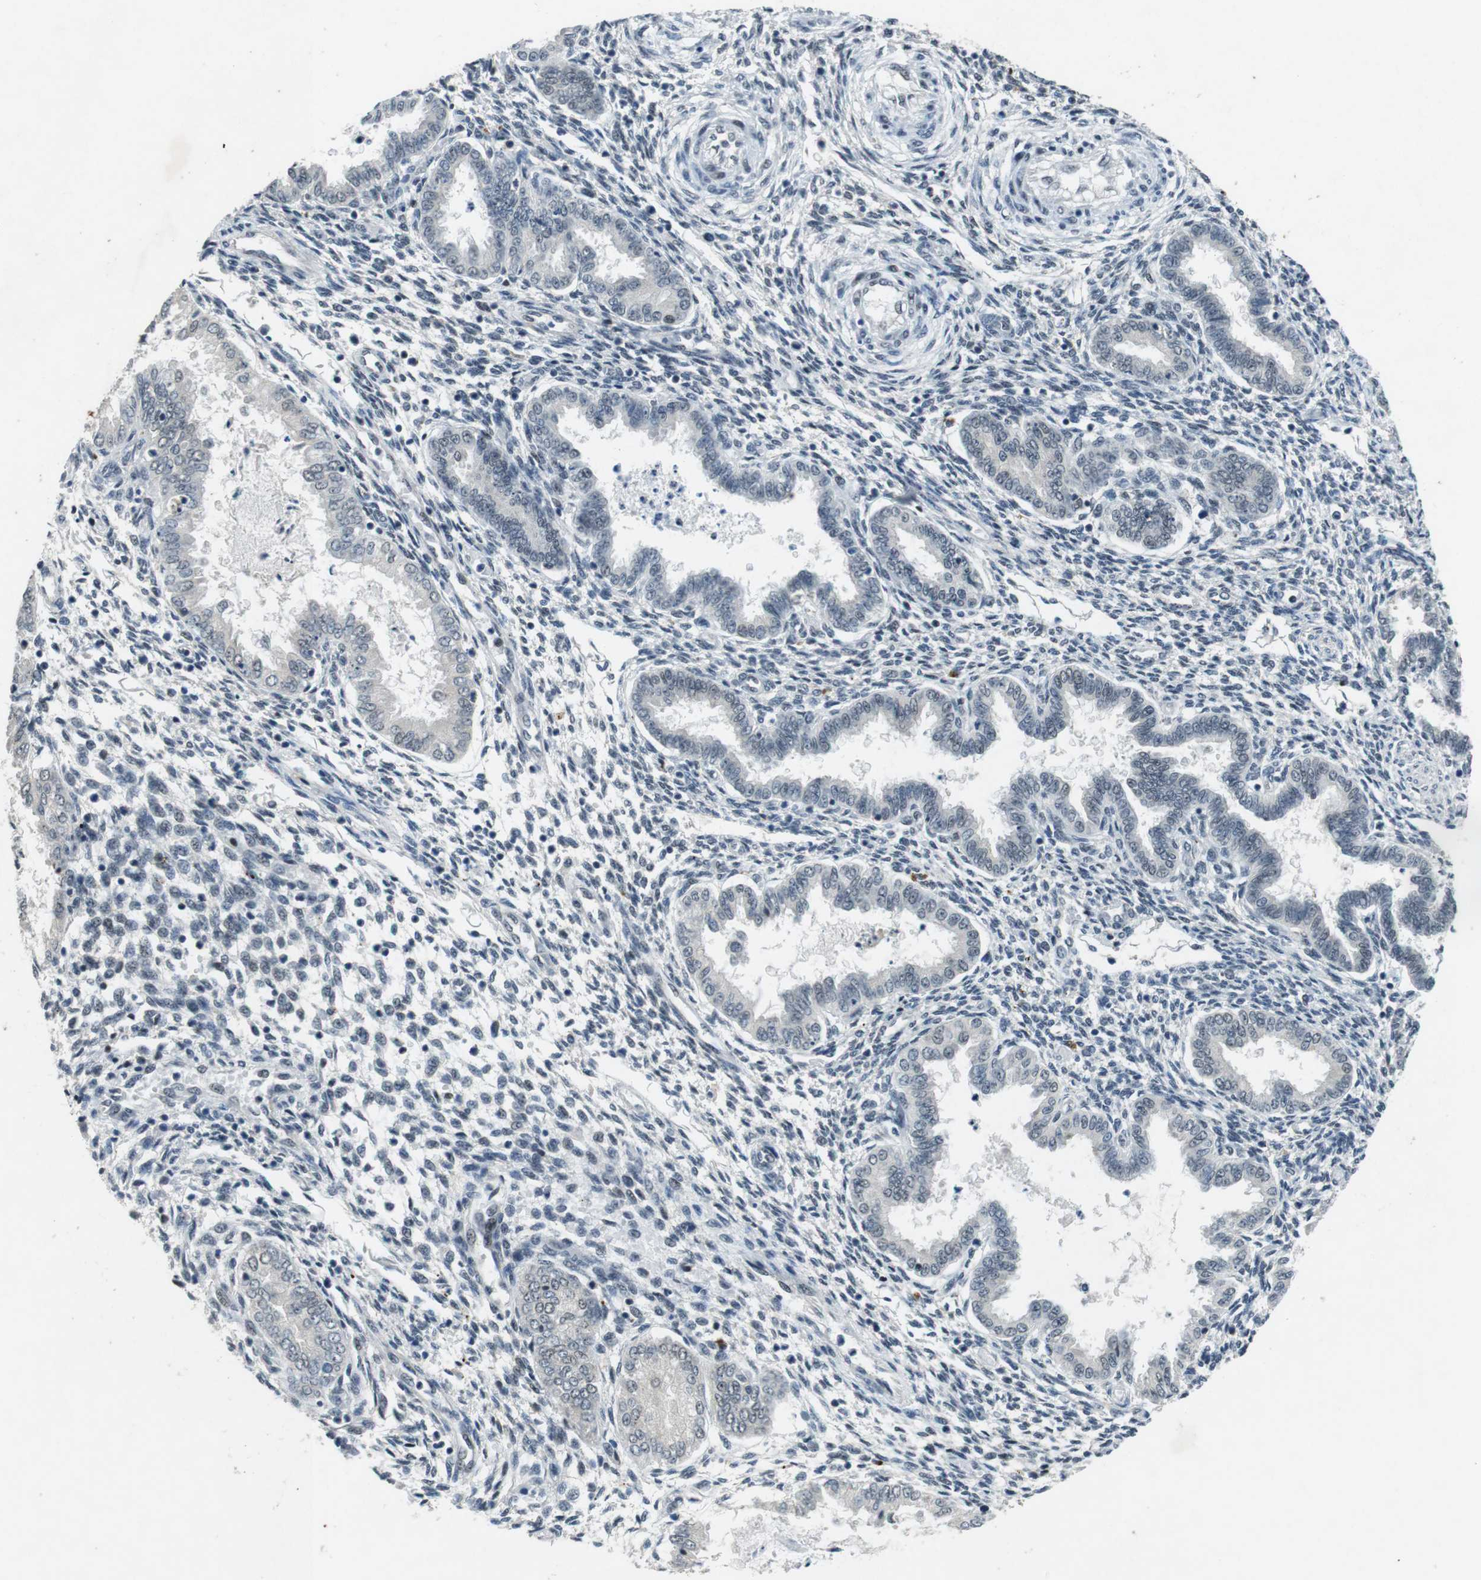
{"staining": {"intensity": "weak", "quantity": "25%-75%", "location": "nuclear"}, "tissue": "endometrium", "cell_type": "Cells in endometrial stroma", "image_type": "normal", "snomed": [{"axis": "morphology", "description": "Normal tissue, NOS"}, {"axis": "topography", "description": "Endometrium"}], "caption": "Weak nuclear positivity for a protein is present in approximately 25%-75% of cells in endometrial stroma of unremarkable endometrium using immunohistochemistry.", "gene": "USP7", "patient": {"sex": "female", "age": 33}}